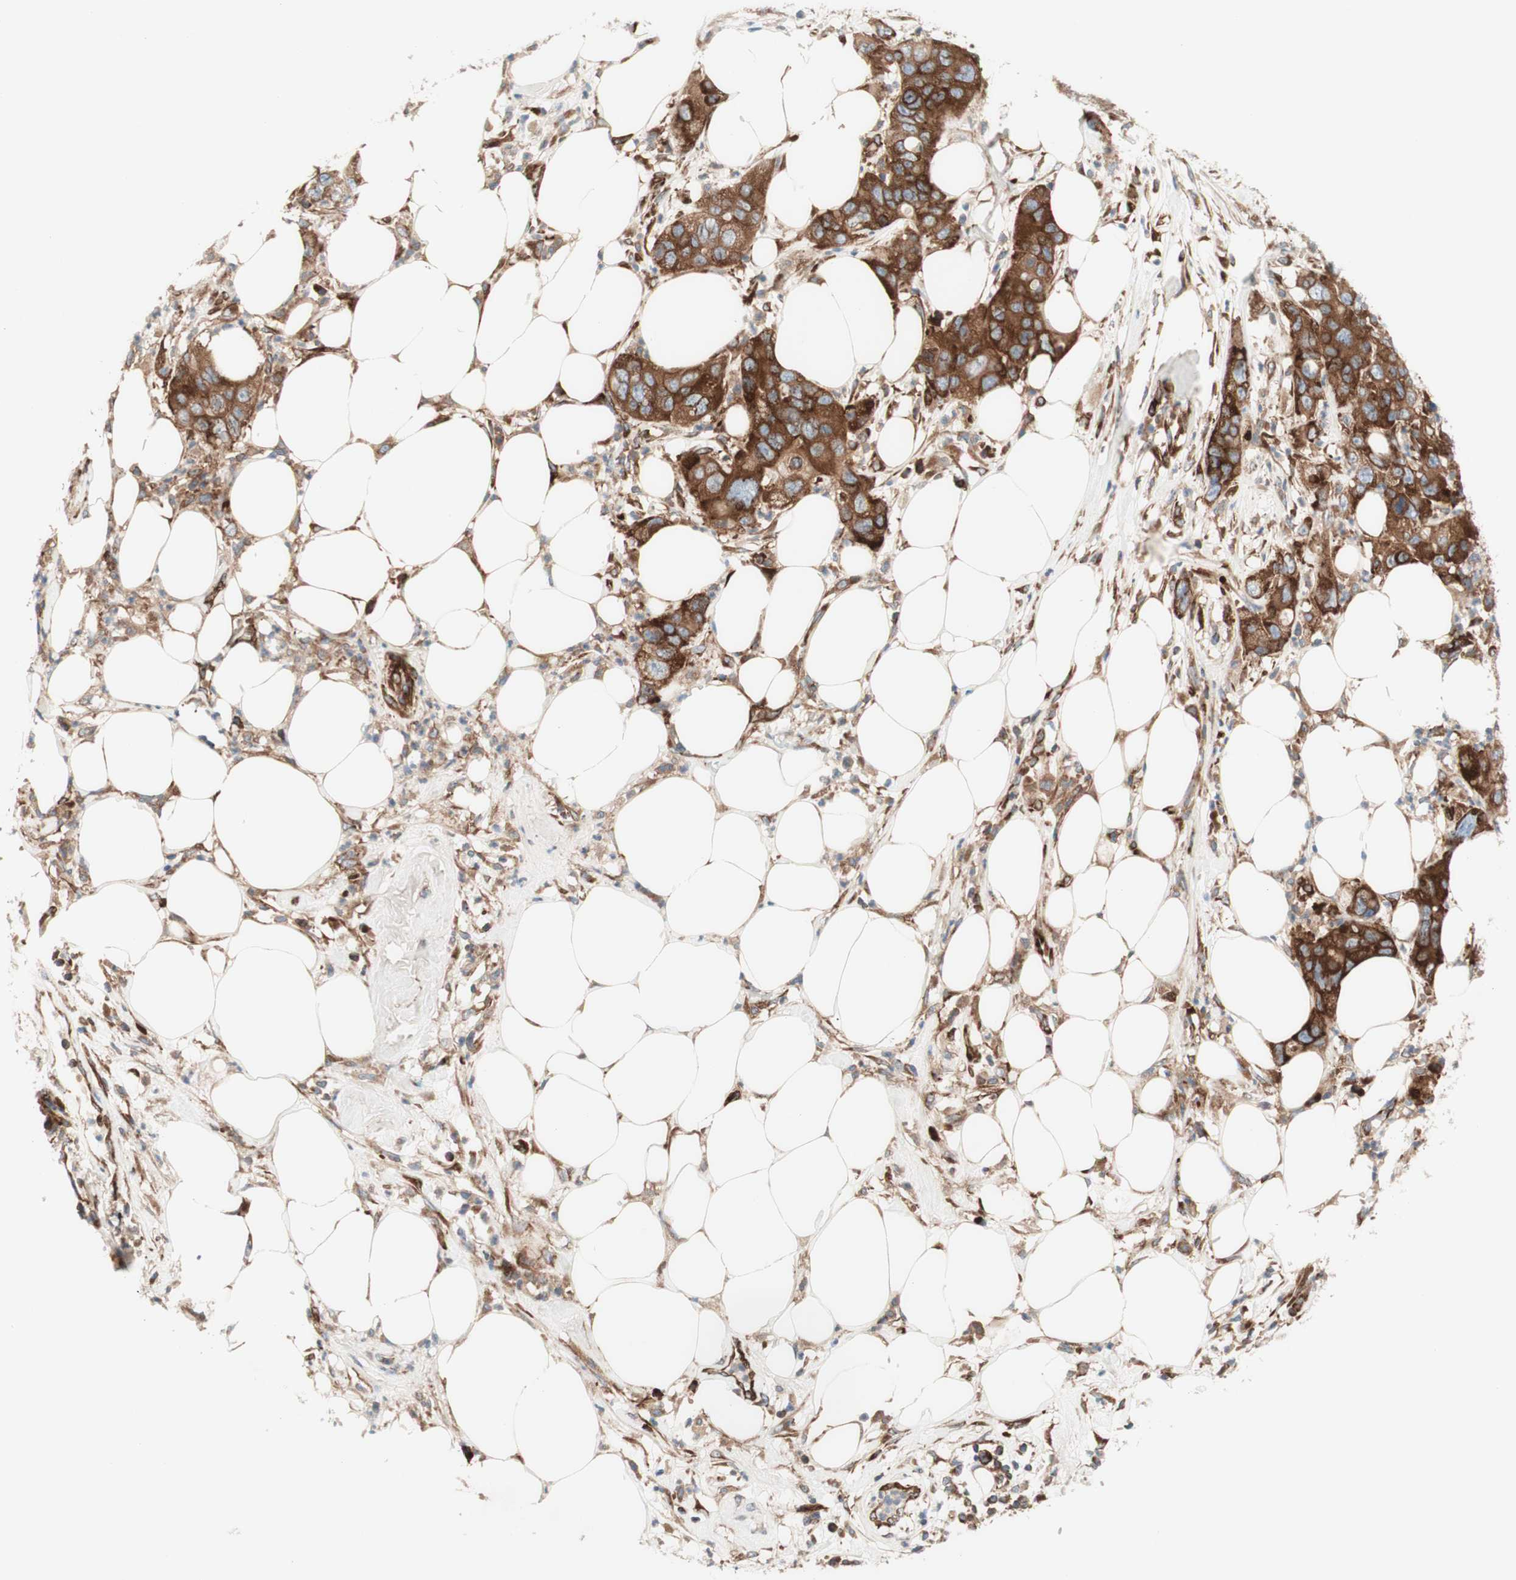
{"staining": {"intensity": "moderate", "quantity": ">75%", "location": "cytoplasmic/membranous"}, "tissue": "pancreatic cancer", "cell_type": "Tumor cells", "image_type": "cancer", "snomed": [{"axis": "morphology", "description": "Adenocarcinoma, NOS"}, {"axis": "topography", "description": "Pancreas"}], "caption": "The image demonstrates a brown stain indicating the presence of a protein in the cytoplasmic/membranous of tumor cells in pancreatic cancer (adenocarcinoma).", "gene": "CCN4", "patient": {"sex": "female", "age": 71}}